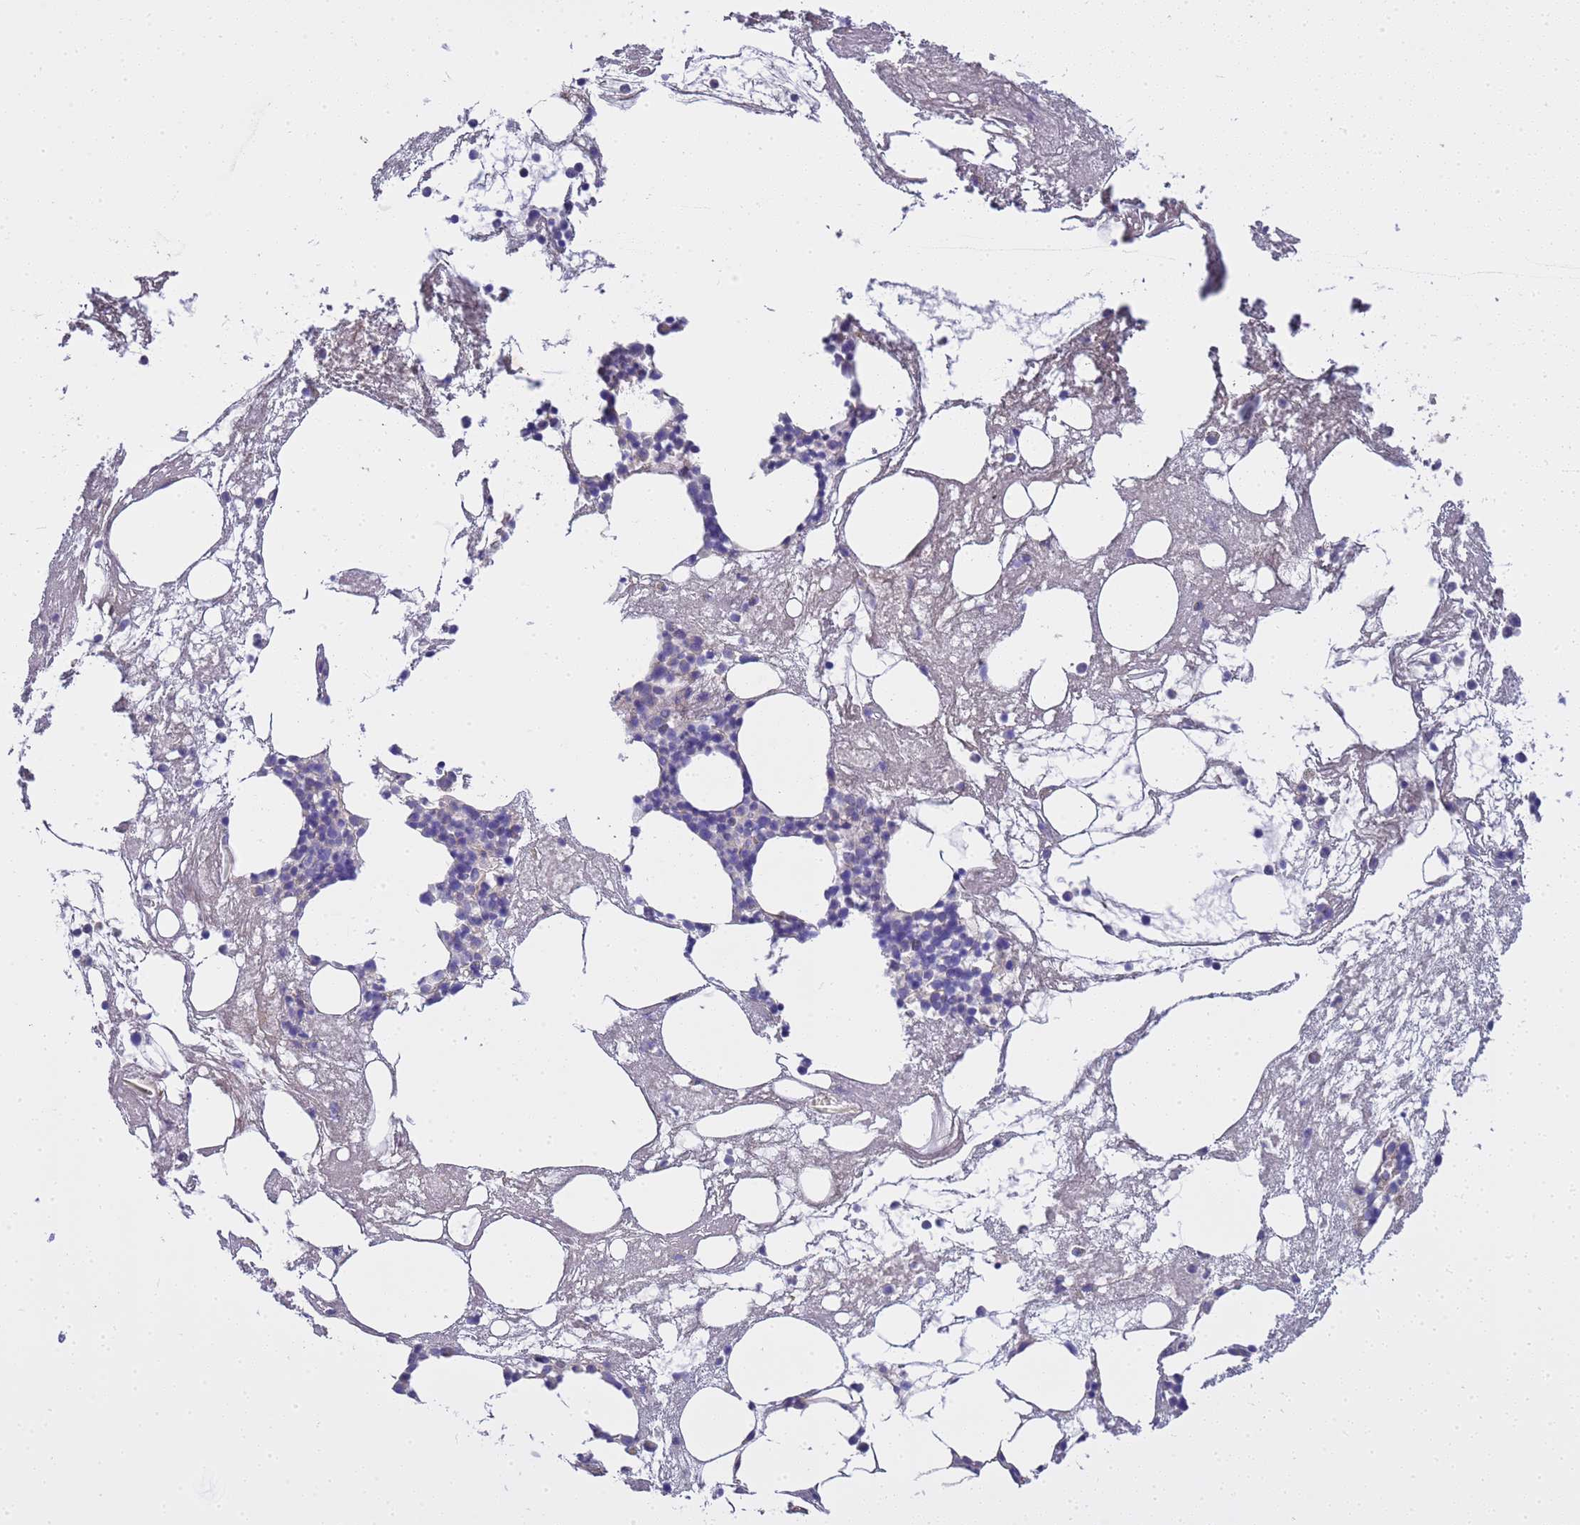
{"staining": {"intensity": "weak", "quantity": "<25%", "location": "cytoplasmic/membranous"}, "tissue": "bone marrow", "cell_type": "Hematopoietic cells", "image_type": "normal", "snomed": [{"axis": "morphology", "description": "Normal tissue, NOS"}, {"axis": "topography", "description": "Bone marrow"}], "caption": "Hematopoietic cells are negative for protein expression in unremarkable human bone marrow.", "gene": "RIPPLY2", "patient": {"sex": "male", "age": 78}}